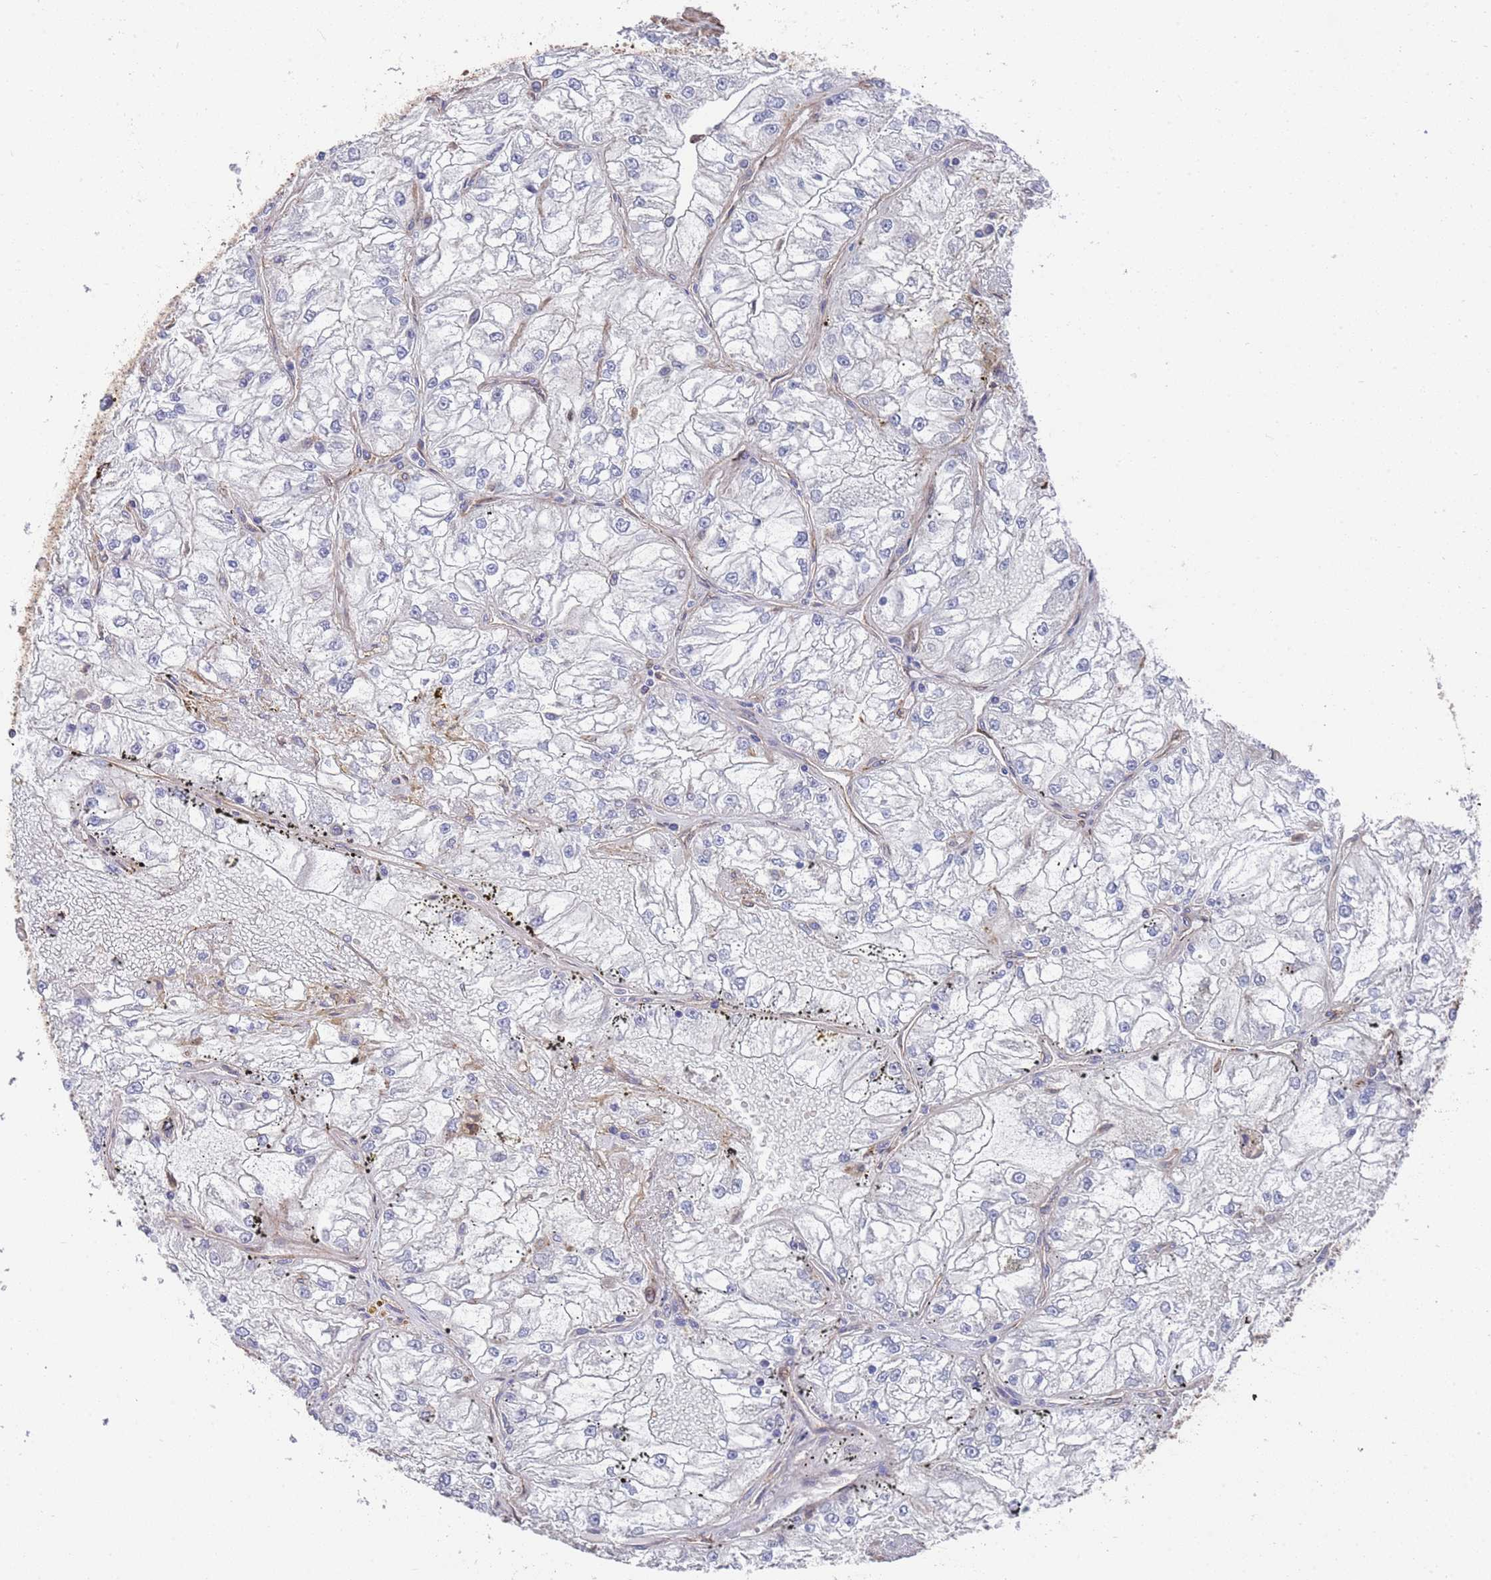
{"staining": {"intensity": "negative", "quantity": "none", "location": "none"}, "tissue": "renal cancer", "cell_type": "Tumor cells", "image_type": "cancer", "snomed": [{"axis": "morphology", "description": "Adenocarcinoma, NOS"}, {"axis": "topography", "description": "Kidney"}], "caption": "Tumor cells show no significant protein expression in renal adenocarcinoma.", "gene": "JAKMIP2", "patient": {"sex": "female", "age": 72}}